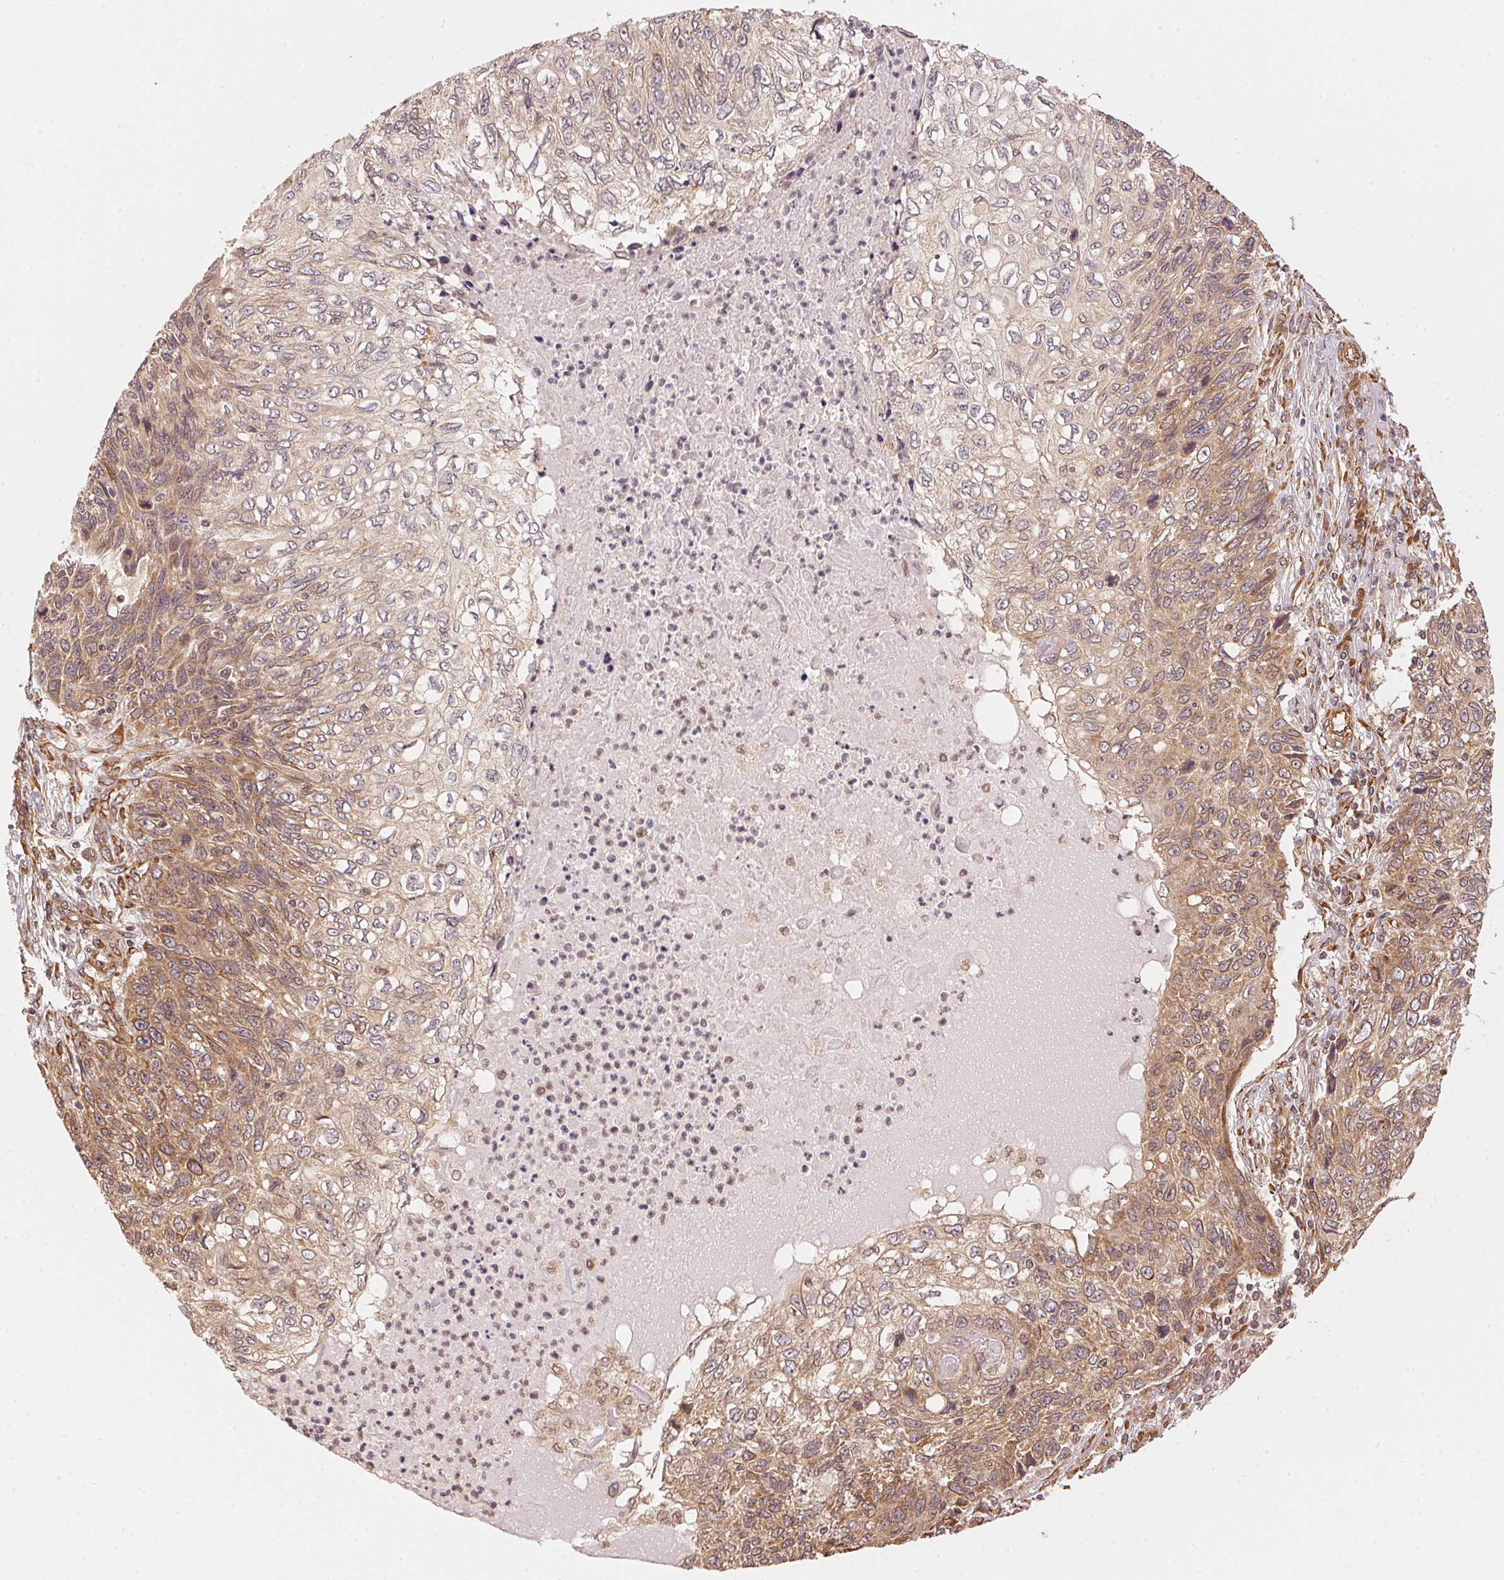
{"staining": {"intensity": "moderate", "quantity": ">75%", "location": "cytoplasmic/membranous"}, "tissue": "skin cancer", "cell_type": "Tumor cells", "image_type": "cancer", "snomed": [{"axis": "morphology", "description": "Squamous cell carcinoma, NOS"}, {"axis": "topography", "description": "Skin"}], "caption": "Immunohistochemistry histopathology image of squamous cell carcinoma (skin) stained for a protein (brown), which reveals medium levels of moderate cytoplasmic/membranous positivity in about >75% of tumor cells.", "gene": "STRN4", "patient": {"sex": "male", "age": 92}}